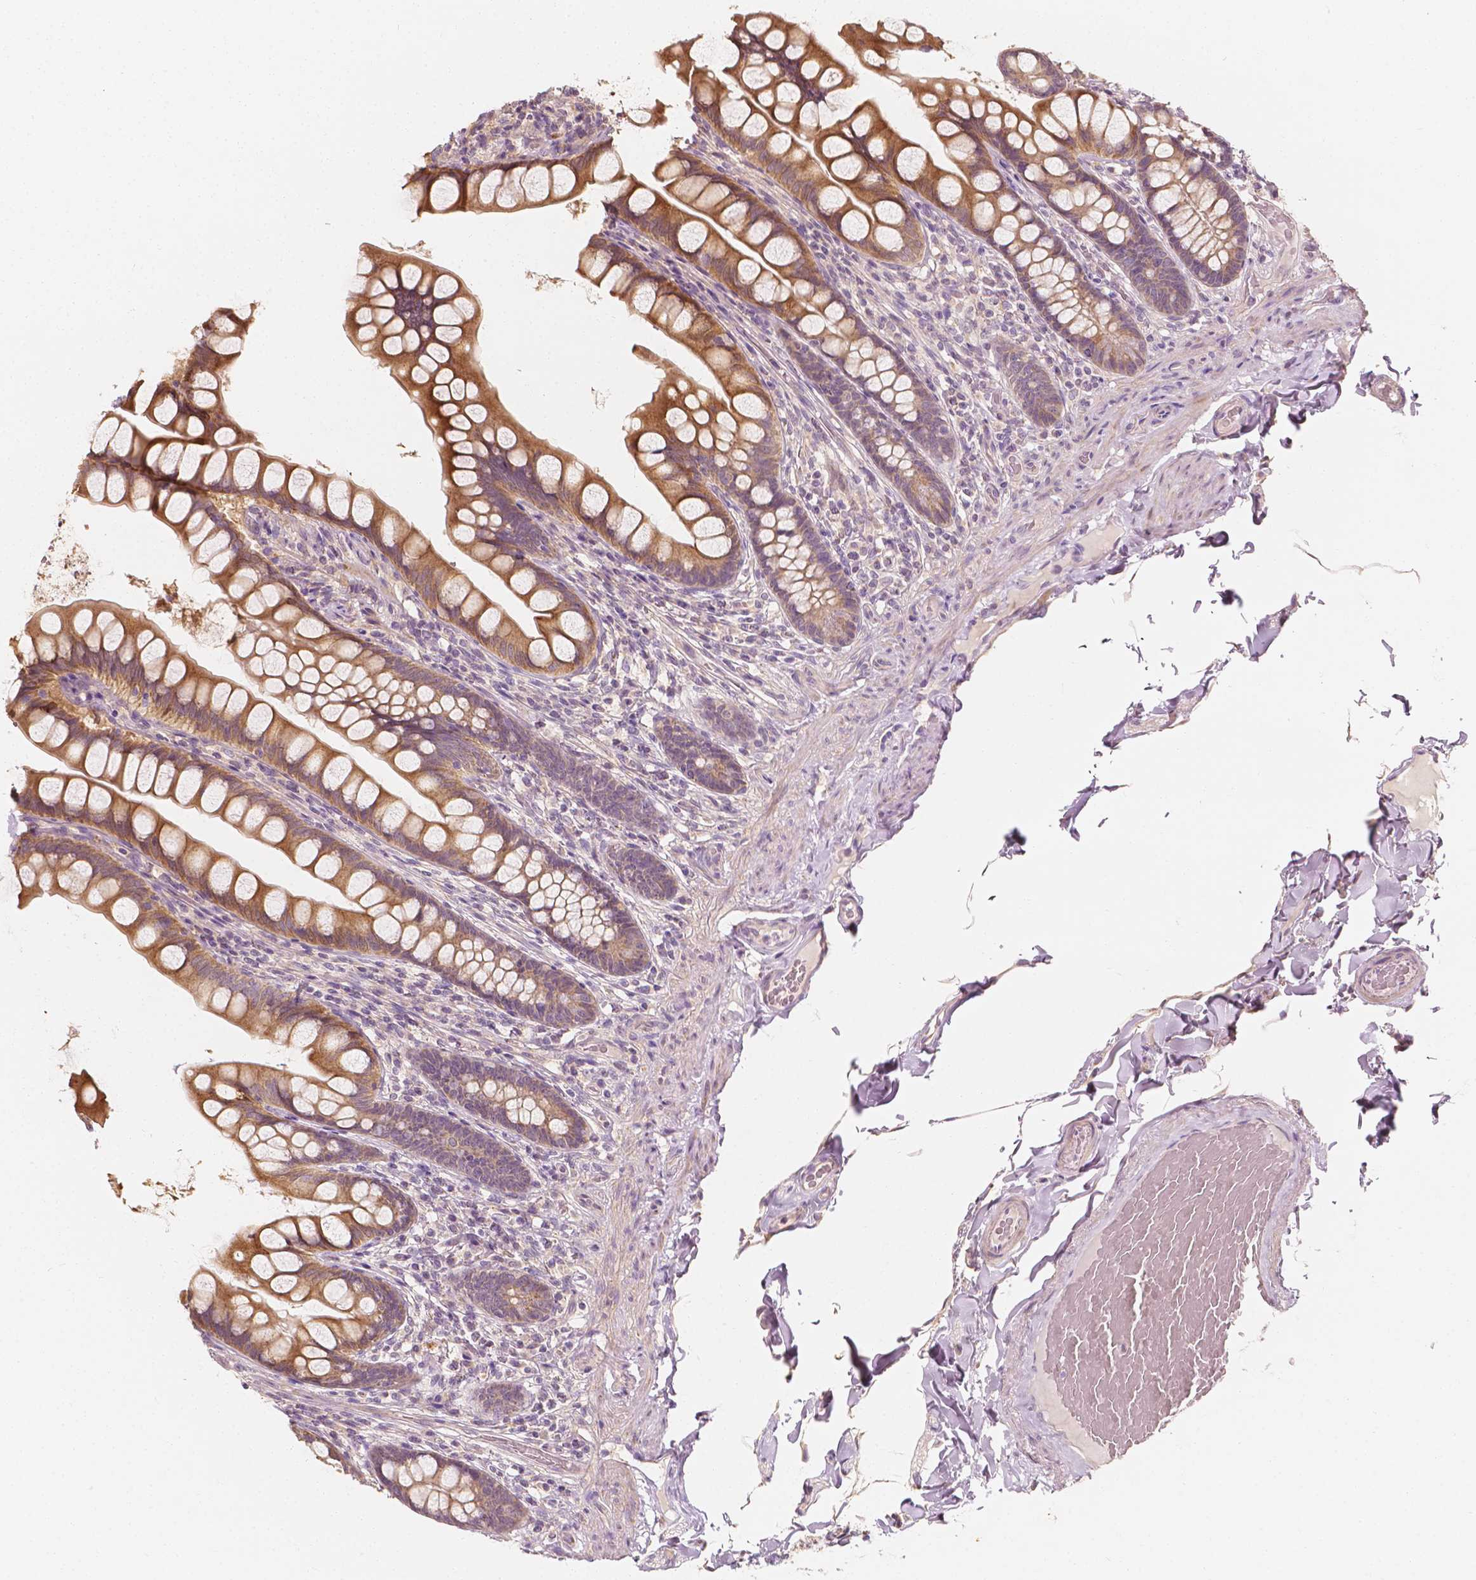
{"staining": {"intensity": "strong", "quantity": "25%-75%", "location": "cytoplasmic/membranous"}, "tissue": "small intestine", "cell_type": "Glandular cells", "image_type": "normal", "snomed": [{"axis": "morphology", "description": "Normal tissue, NOS"}, {"axis": "topography", "description": "Small intestine"}], "caption": "Protein analysis of normal small intestine demonstrates strong cytoplasmic/membranous staining in about 25%-75% of glandular cells.", "gene": "SHPK", "patient": {"sex": "male", "age": 70}}